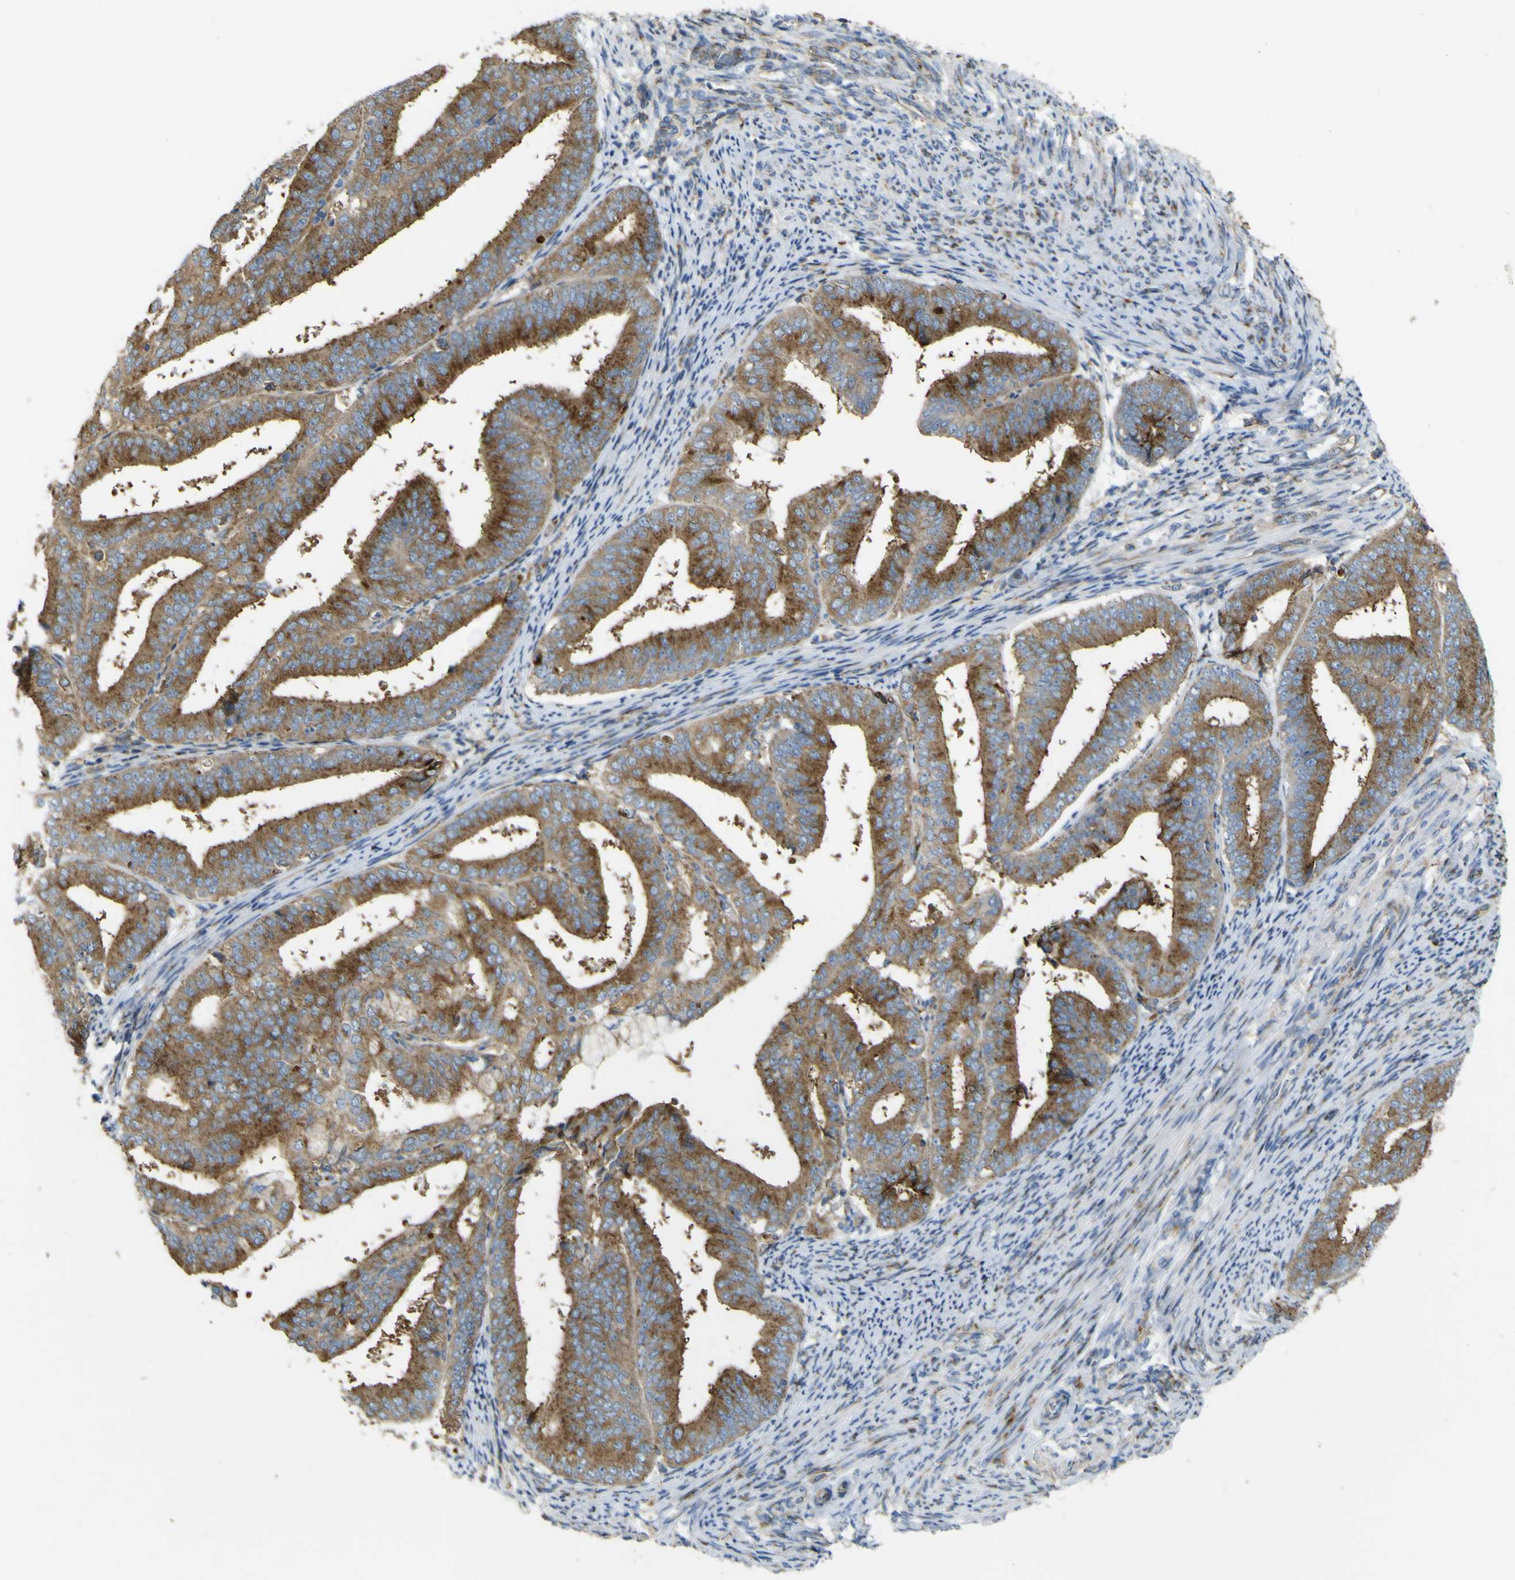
{"staining": {"intensity": "moderate", "quantity": ">75%", "location": "cytoplasmic/membranous"}, "tissue": "endometrial cancer", "cell_type": "Tumor cells", "image_type": "cancer", "snomed": [{"axis": "morphology", "description": "Adenocarcinoma, NOS"}, {"axis": "topography", "description": "Endometrium"}], "caption": "Protein staining of endometrial cancer tissue displays moderate cytoplasmic/membranous expression in approximately >75% of tumor cells. The staining was performed using DAB, with brown indicating positive protein expression. Nuclei are stained blue with hematoxylin.", "gene": "IGF2R", "patient": {"sex": "female", "age": 63}}